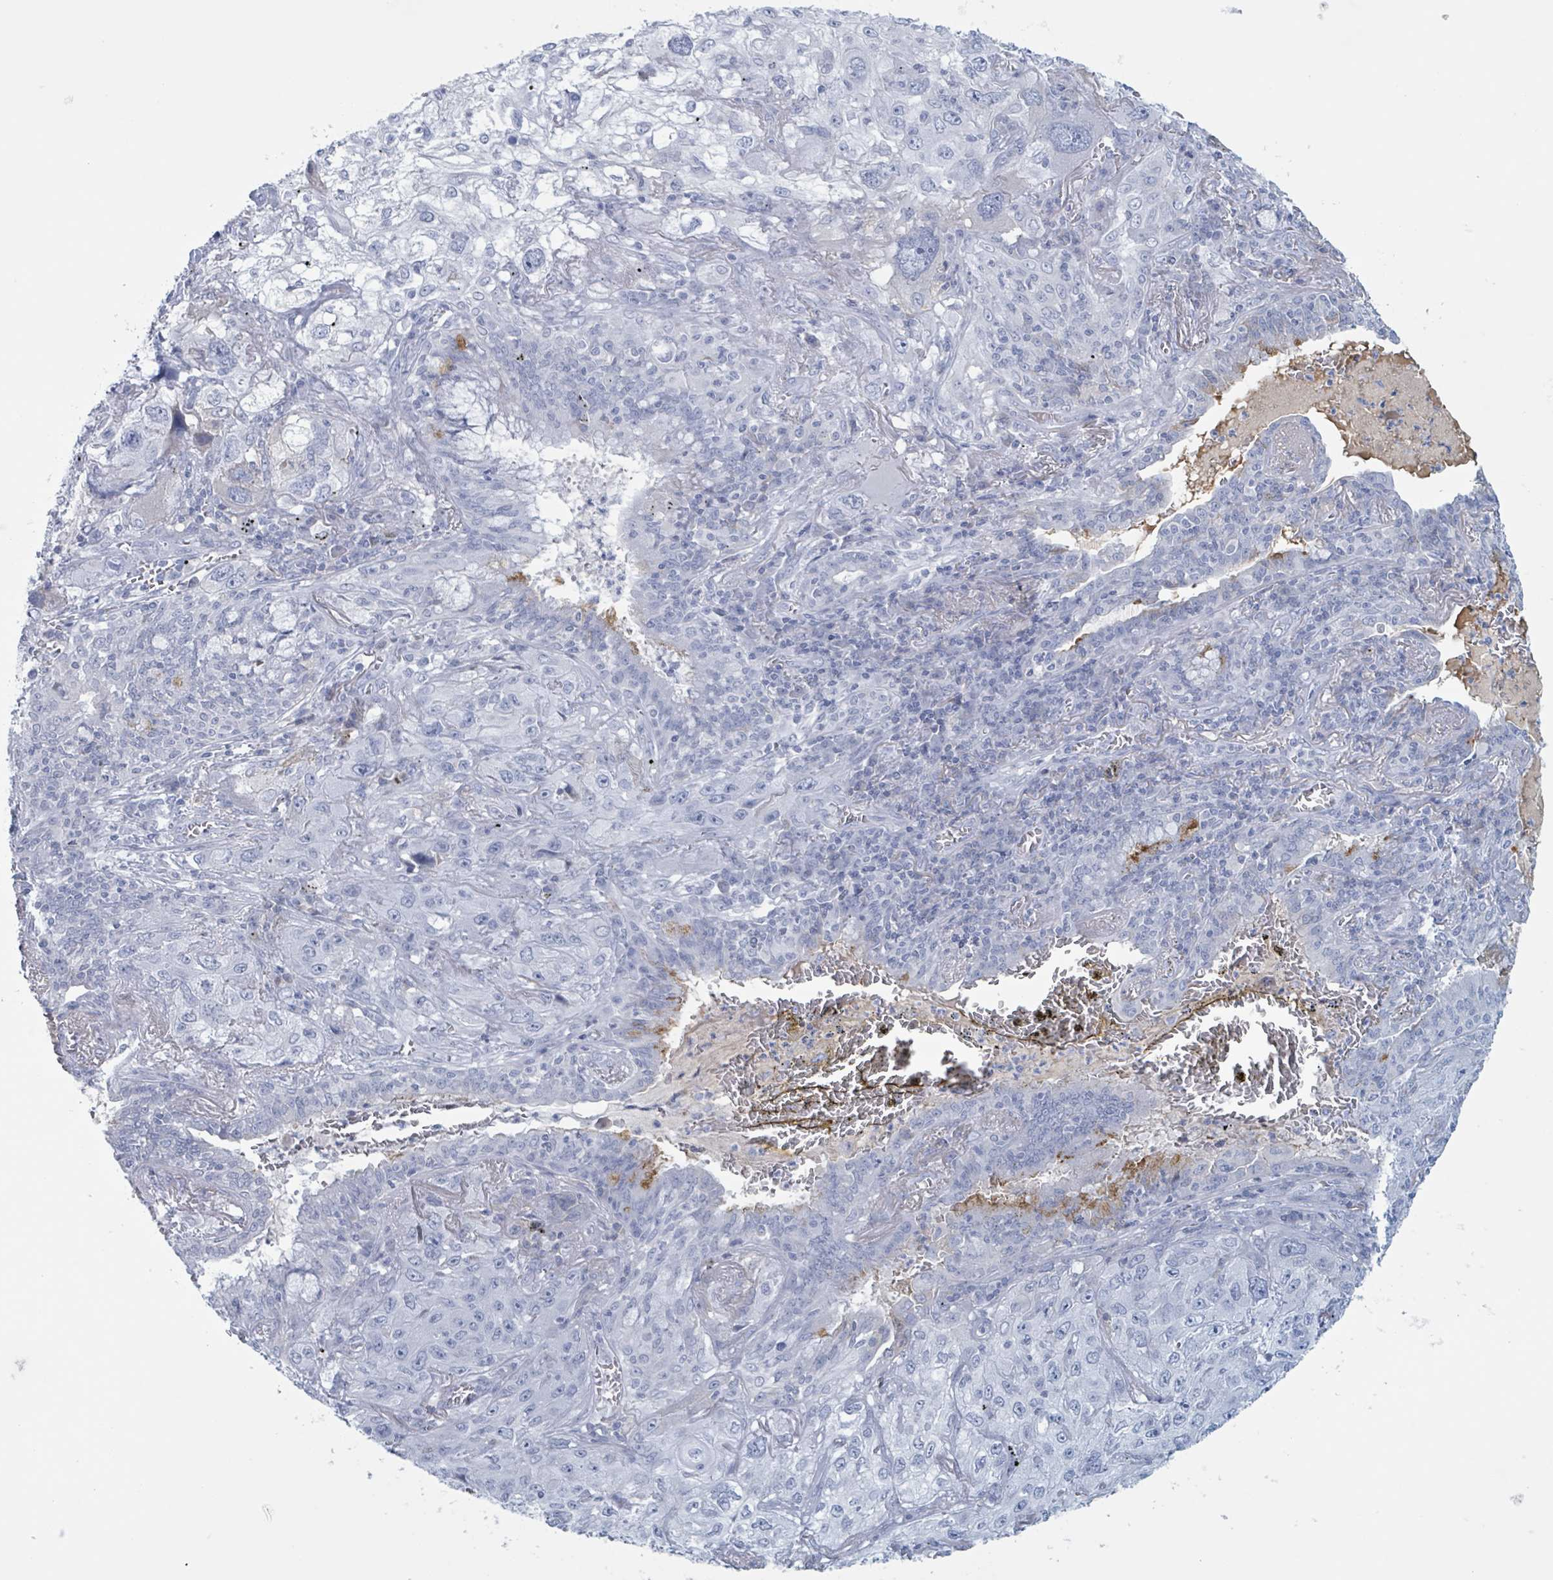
{"staining": {"intensity": "negative", "quantity": "none", "location": "none"}, "tissue": "lung cancer", "cell_type": "Tumor cells", "image_type": "cancer", "snomed": [{"axis": "morphology", "description": "Squamous cell carcinoma, NOS"}, {"axis": "topography", "description": "Lung"}], "caption": "This is an IHC micrograph of lung cancer. There is no positivity in tumor cells.", "gene": "KLK4", "patient": {"sex": "female", "age": 69}}